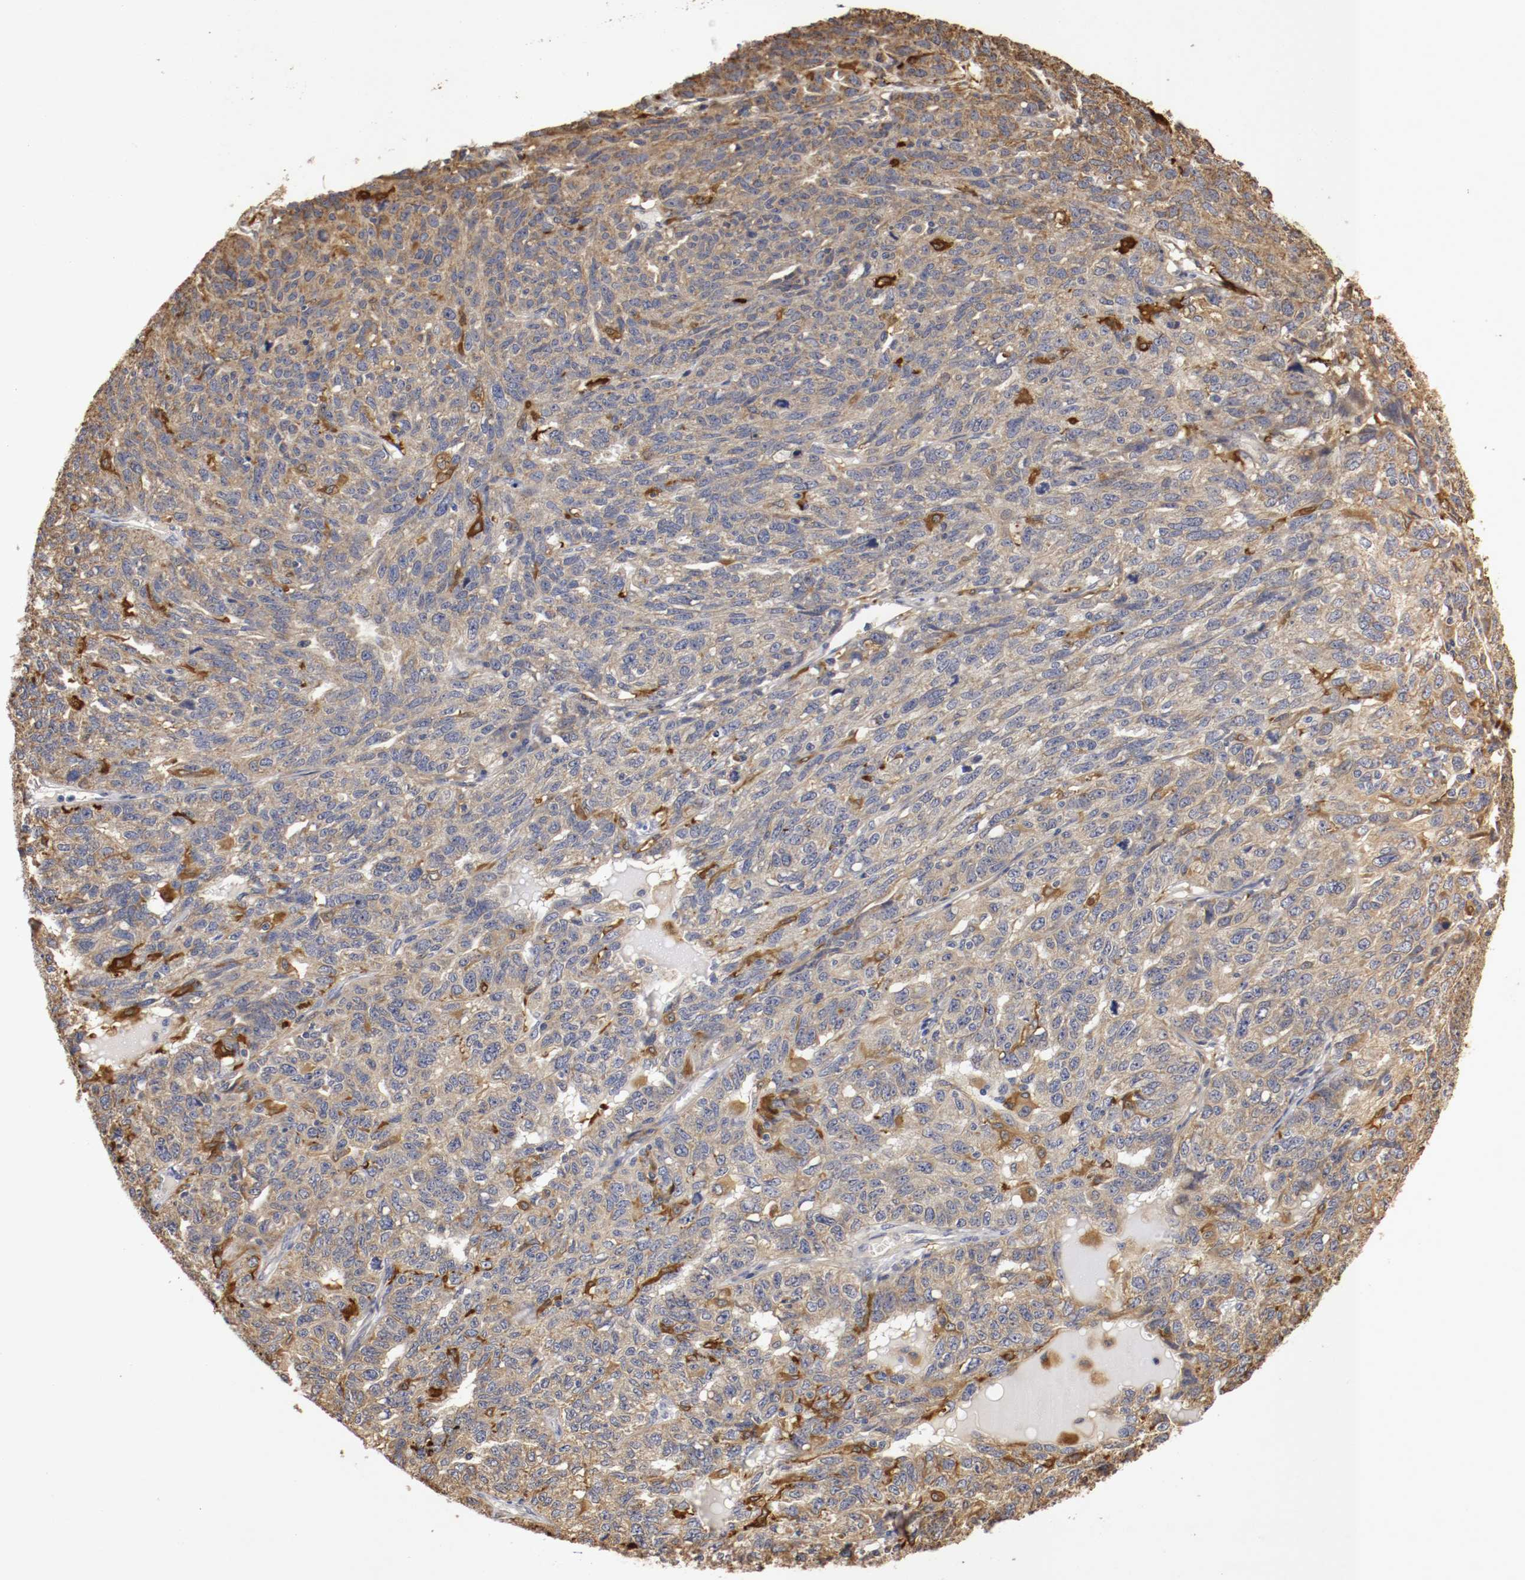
{"staining": {"intensity": "moderate", "quantity": ">75%", "location": "cytoplasmic/membranous"}, "tissue": "ovarian cancer", "cell_type": "Tumor cells", "image_type": "cancer", "snomed": [{"axis": "morphology", "description": "Cystadenocarcinoma, serous, NOS"}, {"axis": "topography", "description": "Ovary"}], "caption": "High-magnification brightfield microscopy of ovarian serous cystadenocarcinoma stained with DAB (brown) and counterstained with hematoxylin (blue). tumor cells exhibit moderate cytoplasmic/membranous expression is seen in approximately>75% of cells.", "gene": "VEZT", "patient": {"sex": "female", "age": 71}}